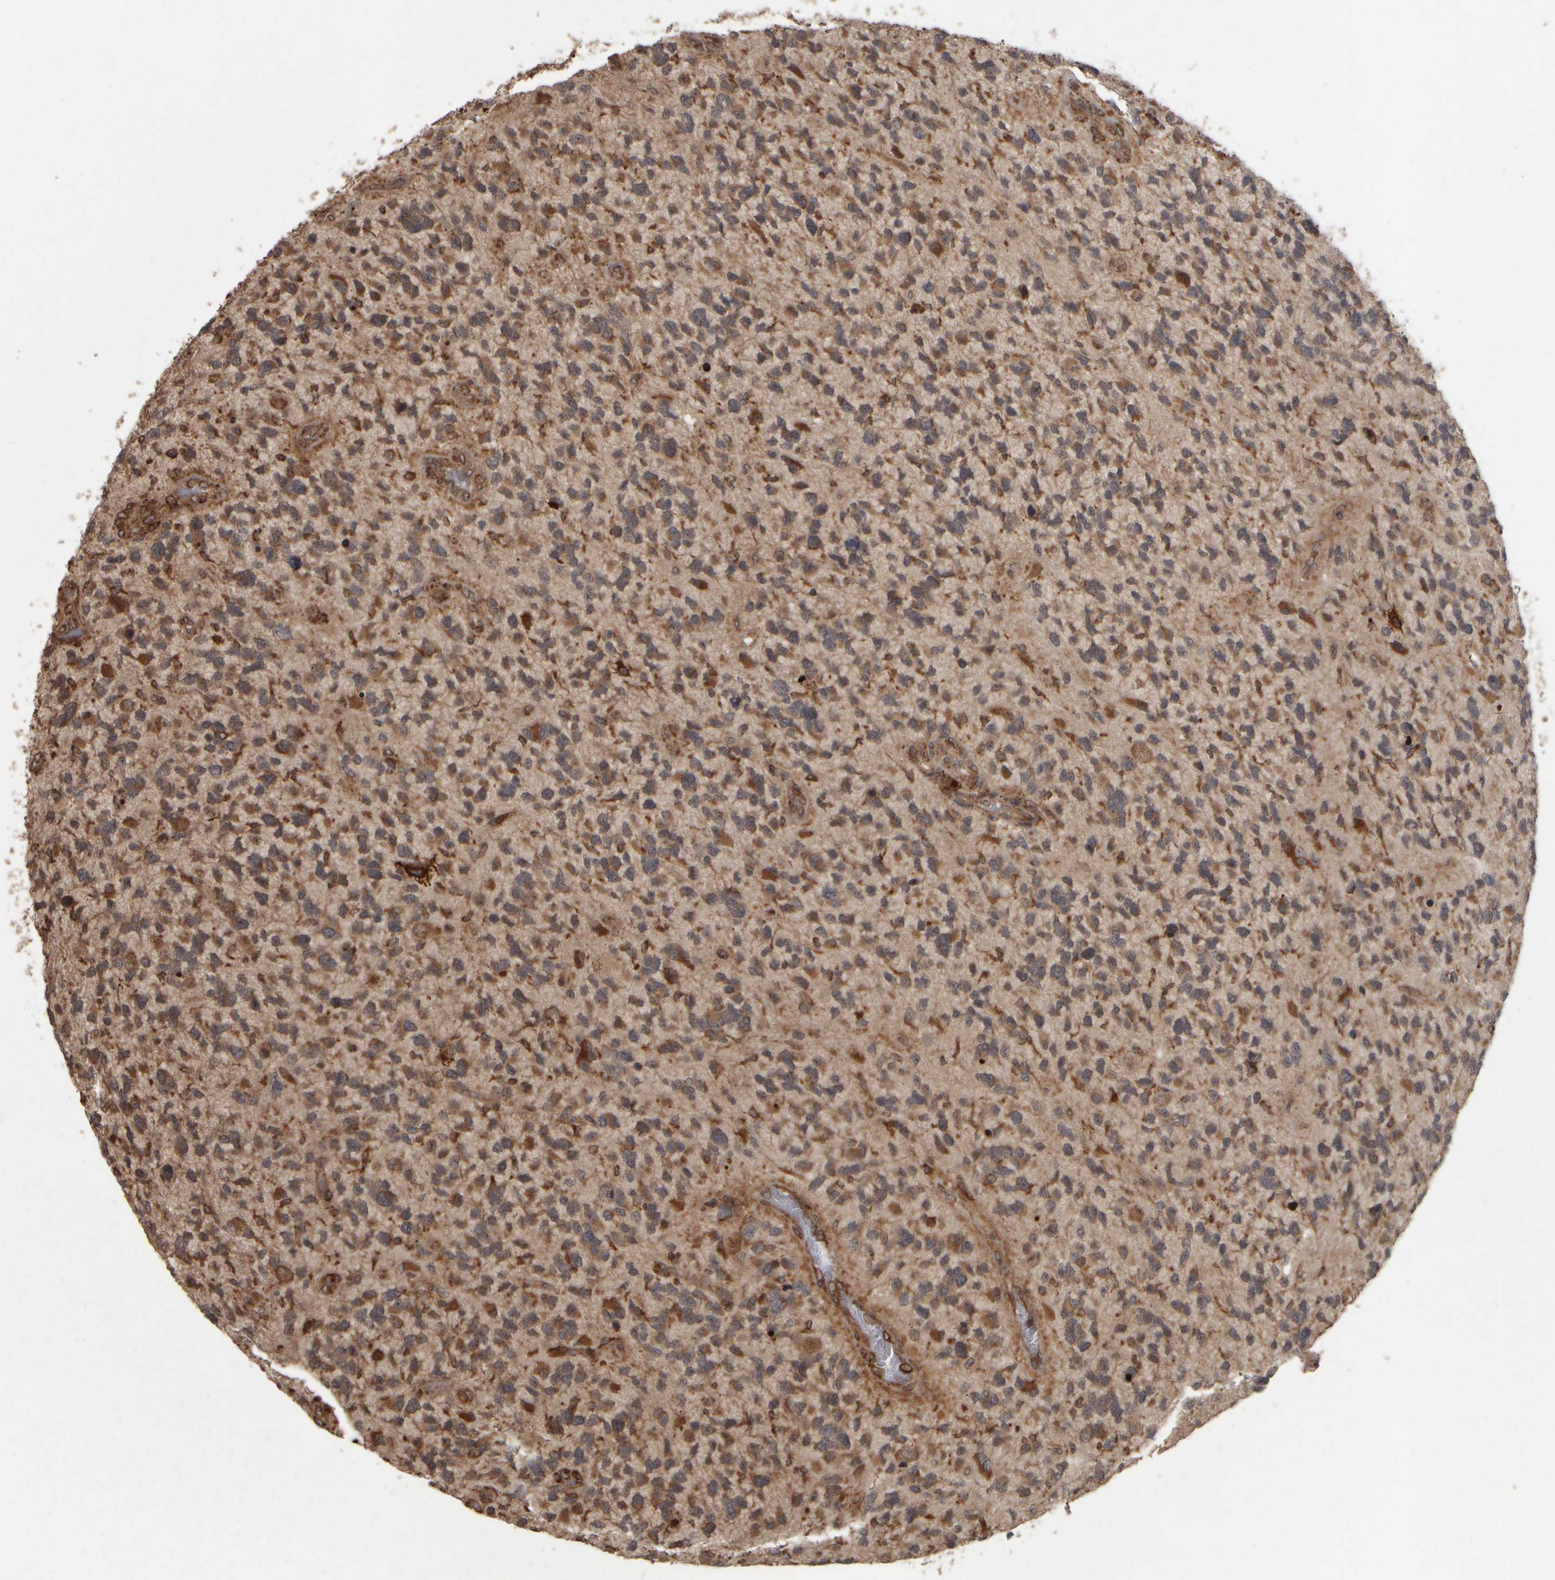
{"staining": {"intensity": "moderate", "quantity": ">75%", "location": "cytoplasmic/membranous"}, "tissue": "glioma", "cell_type": "Tumor cells", "image_type": "cancer", "snomed": [{"axis": "morphology", "description": "Glioma, malignant, High grade"}, {"axis": "topography", "description": "Brain"}], "caption": "Moderate cytoplasmic/membranous protein expression is appreciated in approximately >75% of tumor cells in malignant glioma (high-grade).", "gene": "AGBL3", "patient": {"sex": "female", "age": 58}}